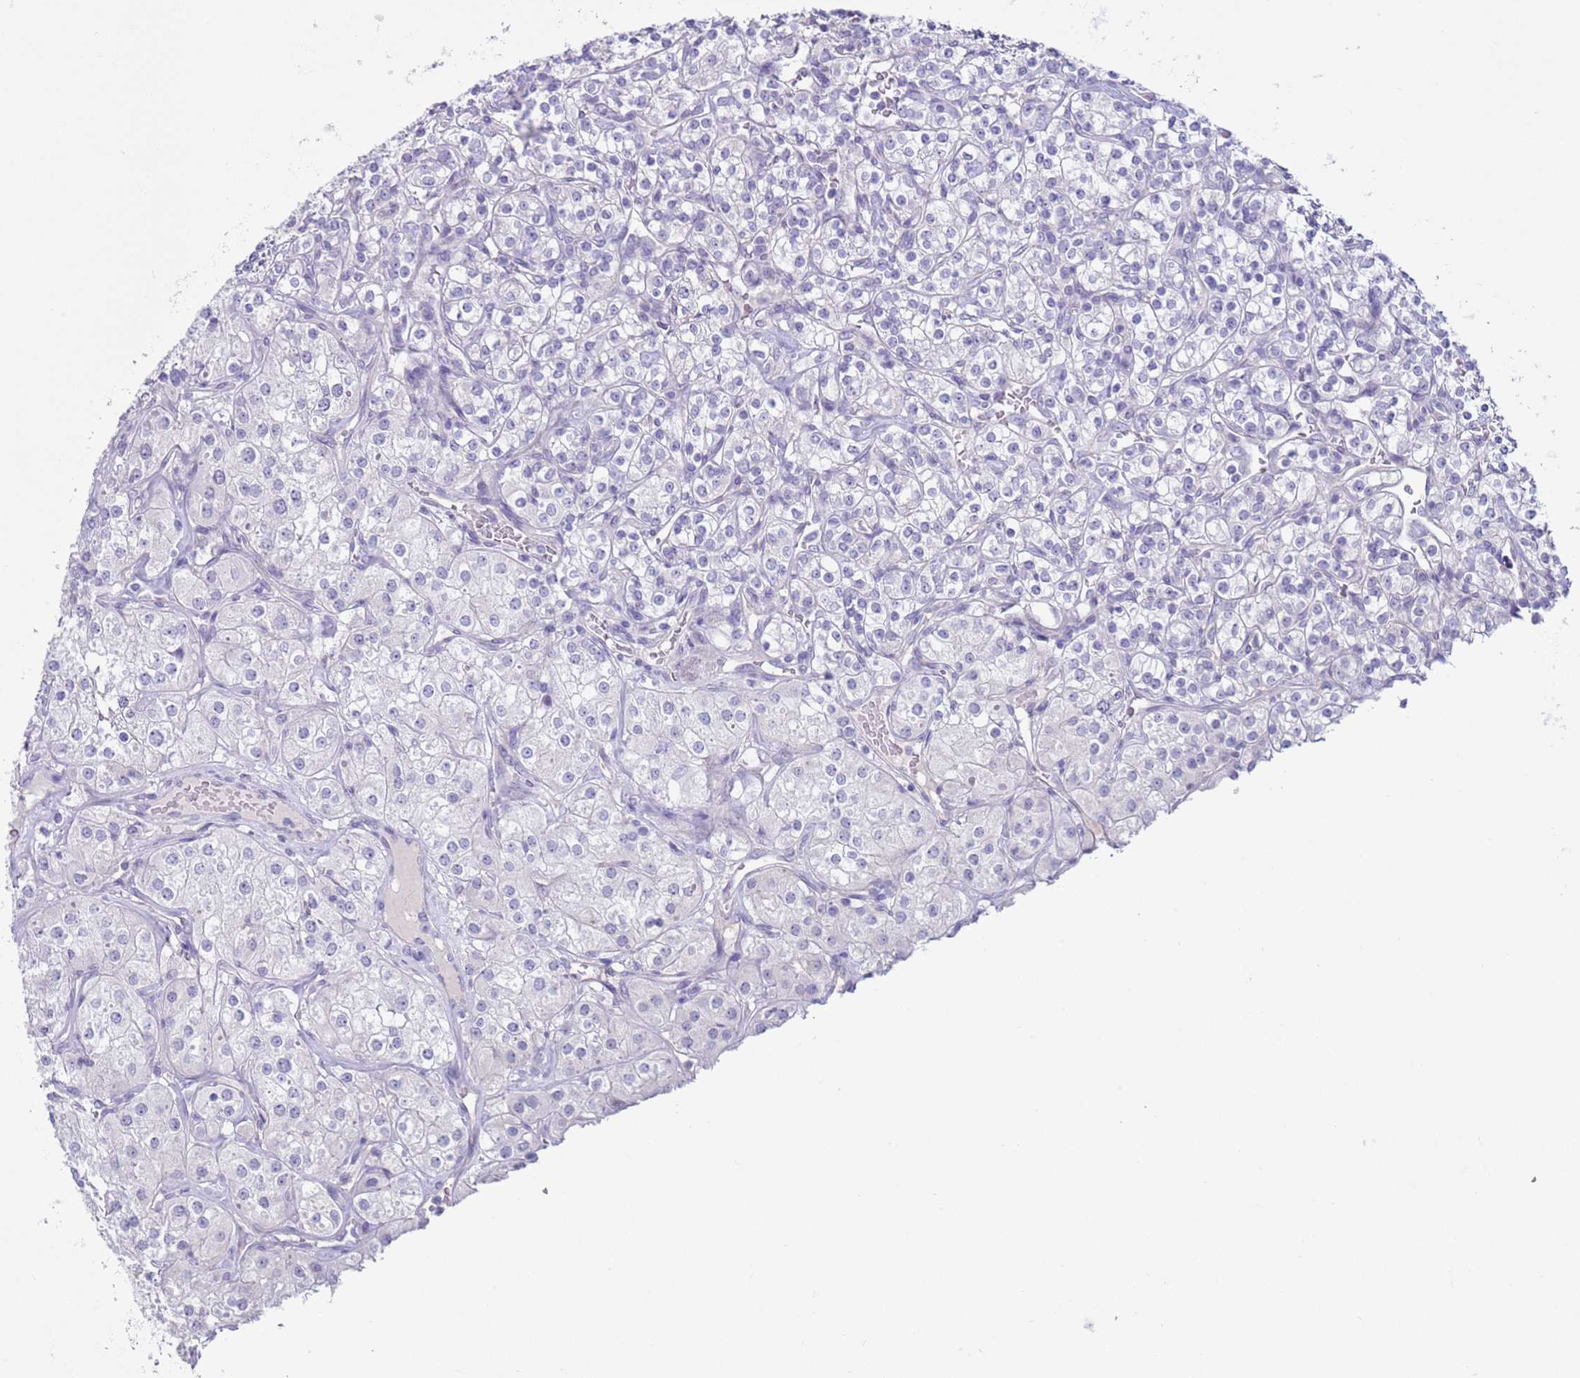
{"staining": {"intensity": "negative", "quantity": "none", "location": "none"}, "tissue": "renal cancer", "cell_type": "Tumor cells", "image_type": "cancer", "snomed": [{"axis": "morphology", "description": "Adenocarcinoma, NOS"}, {"axis": "topography", "description": "Kidney"}], "caption": "IHC histopathology image of neoplastic tissue: human renal adenocarcinoma stained with DAB (3,3'-diaminobenzidine) displays no significant protein staining in tumor cells.", "gene": "NPAP1", "patient": {"sex": "male", "age": 77}}